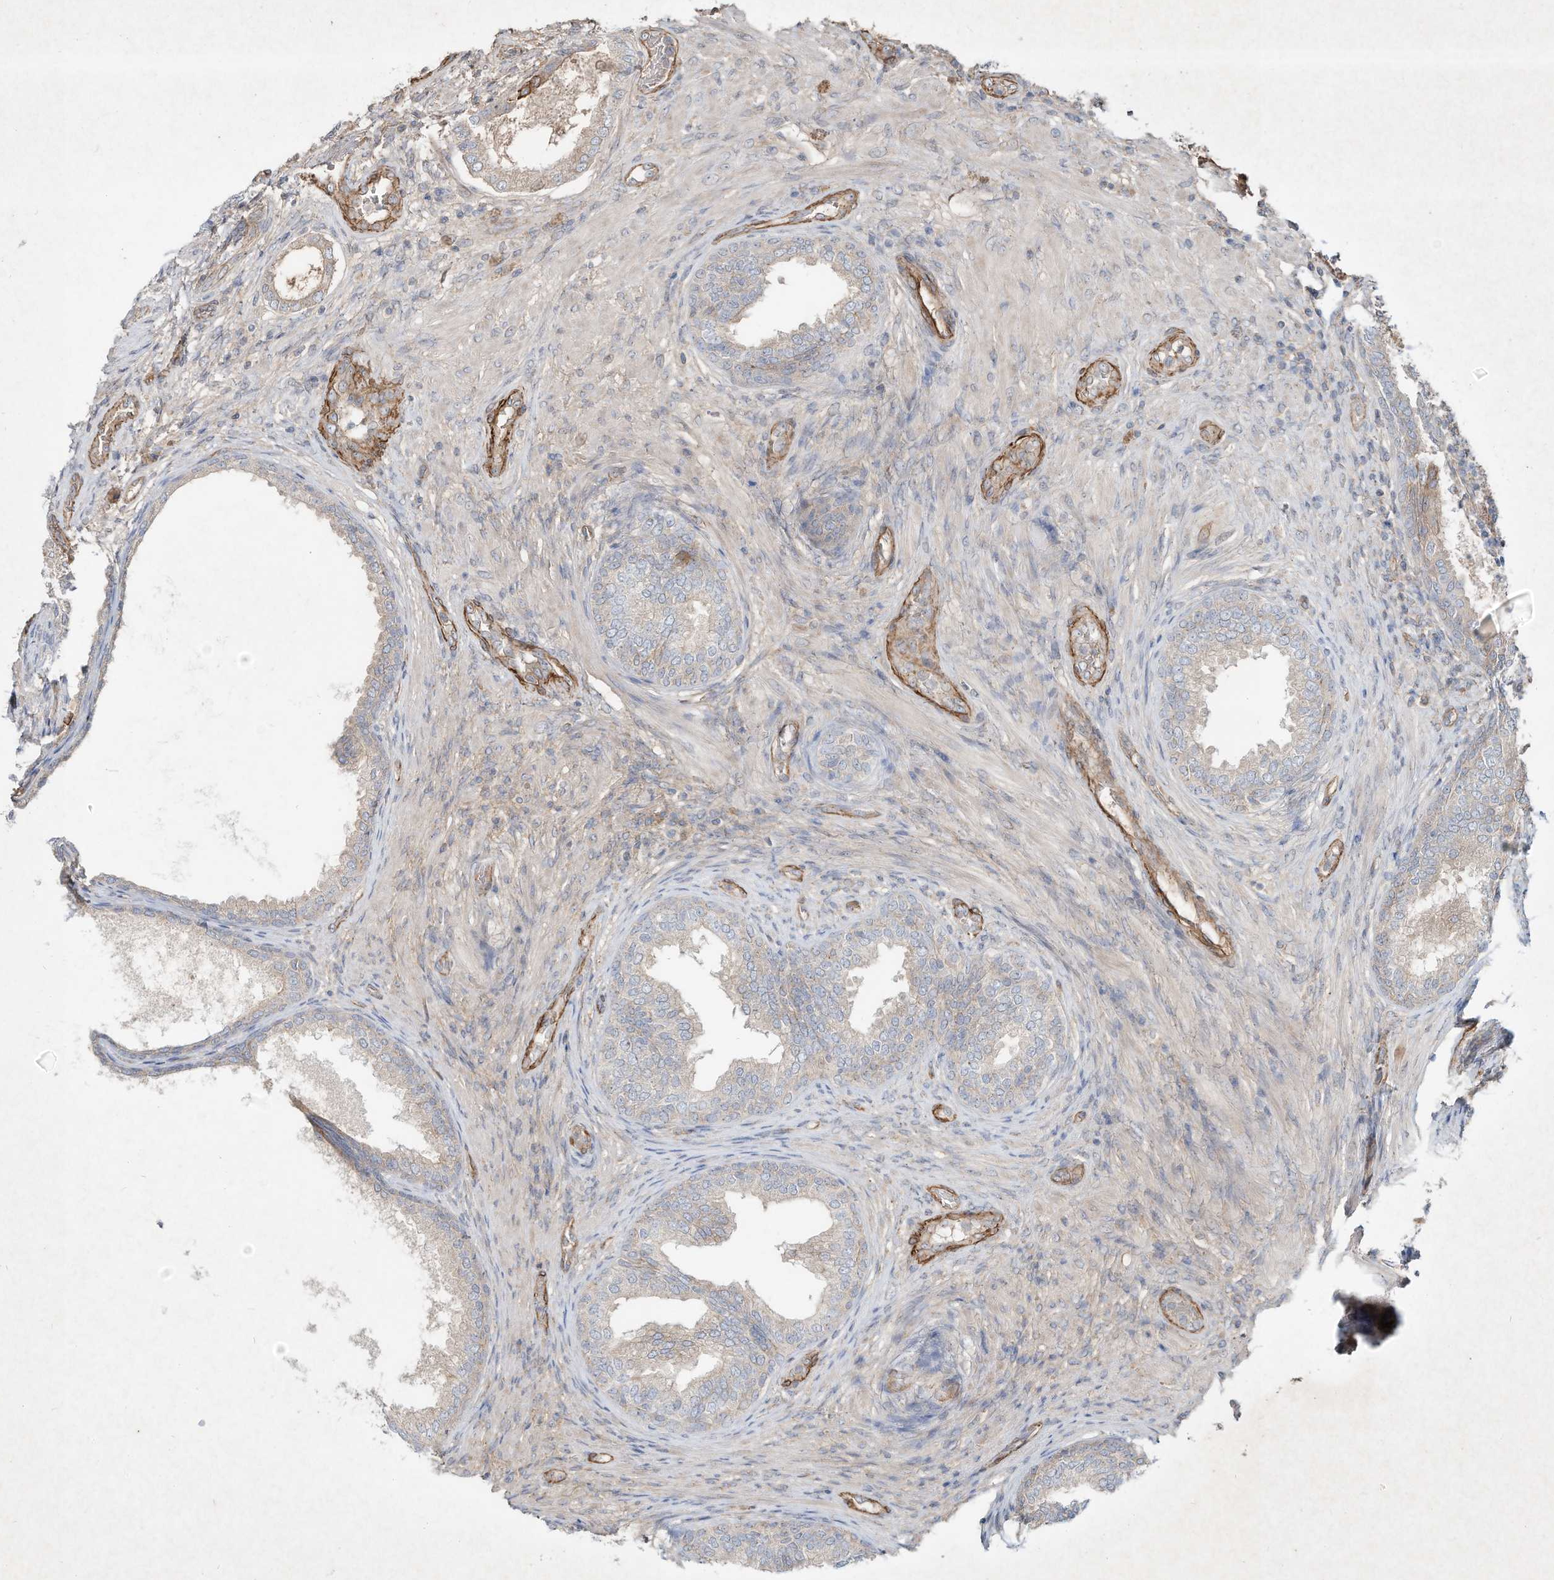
{"staining": {"intensity": "weak", "quantity": "<25%", "location": "cytoplasmic/membranous"}, "tissue": "prostate", "cell_type": "Glandular cells", "image_type": "normal", "snomed": [{"axis": "morphology", "description": "Normal tissue, NOS"}, {"axis": "topography", "description": "Prostate"}], "caption": "Immunohistochemical staining of benign human prostate demonstrates no significant positivity in glandular cells. (DAB (3,3'-diaminobenzidine) IHC, high magnification).", "gene": "HTR5A", "patient": {"sex": "male", "age": 76}}